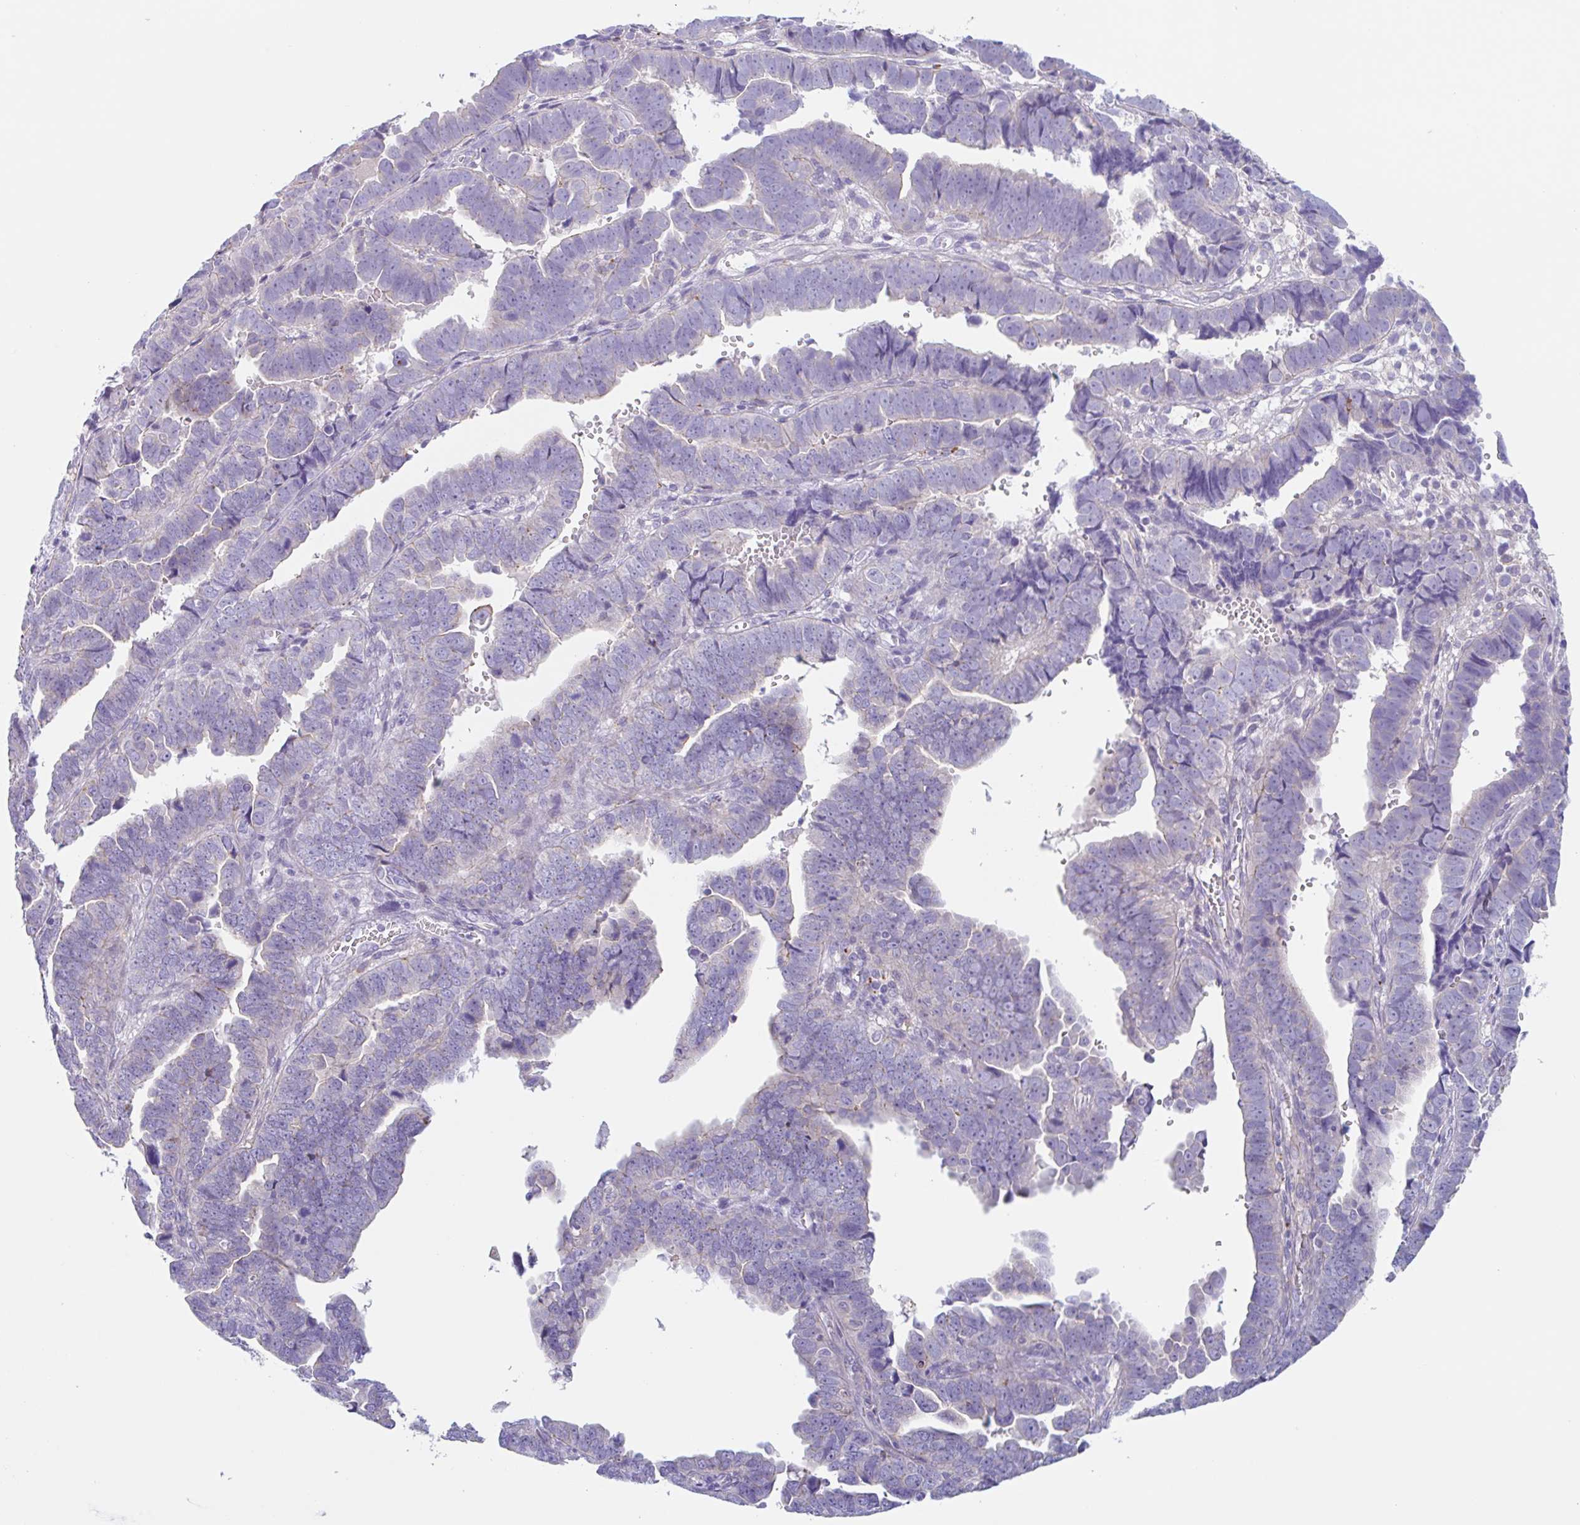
{"staining": {"intensity": "negative", "quantity": "none", "location": "none"}, "tissue": "endometrial cancer", "cell_type": "Tumor cells", "image_type": "cancer", "snomed": [{"axis": "morphology", "description": "Adenocarcinoma, NOS"}, {"axis": "topography", "description": "Endometrium"}], "caption": "Endometrial cancer was stained to show a protein in brown. There is no significant positivity in tumor cells. The staining is performed using DAB (3,3'-diaminobenzidine) brown chromogen with nuclei counter-stained in using hematoxylin.", "gene": "LENG9", "patient": {"sex": "female", "age": 75}}